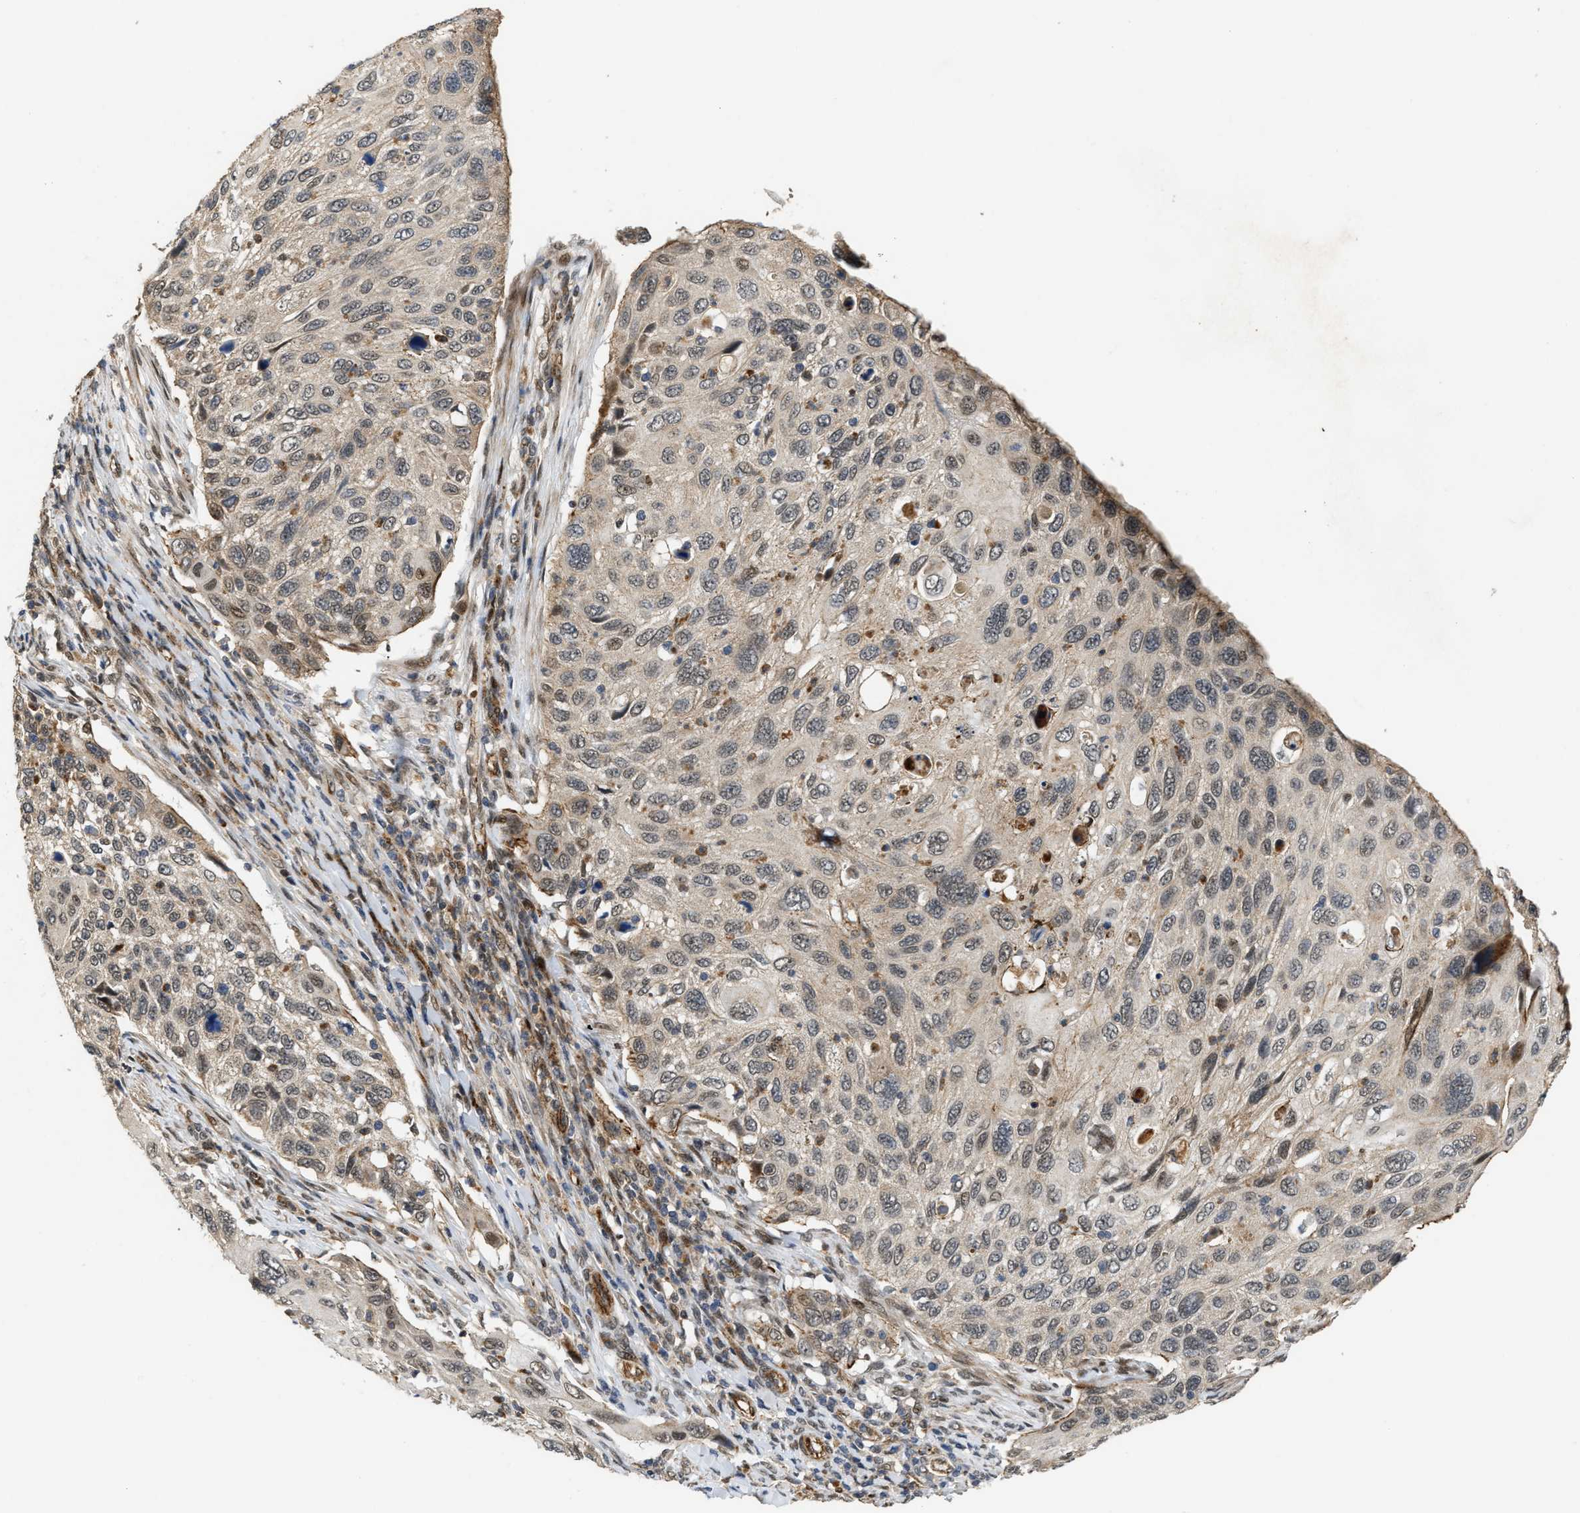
{"staining": {"intensity": "weak", "quantity": "<25%", "location": "nuclear"}, "tissue": "cervical cancer", "cell_type": "Tumor cells", "image_type": "cancer", "snomed": [{"axis": "morphology", "description": "Squamous cell carcinoma, NOS"}, {"axis": "topography", "description": "Cervix"}], "caption": "IHC of cervical cancer (squamous cell carcinoma) exhibits no positivity in tumor cells.", "gene": "DPF2", "patient": {"sex": "female", "age": 70}}